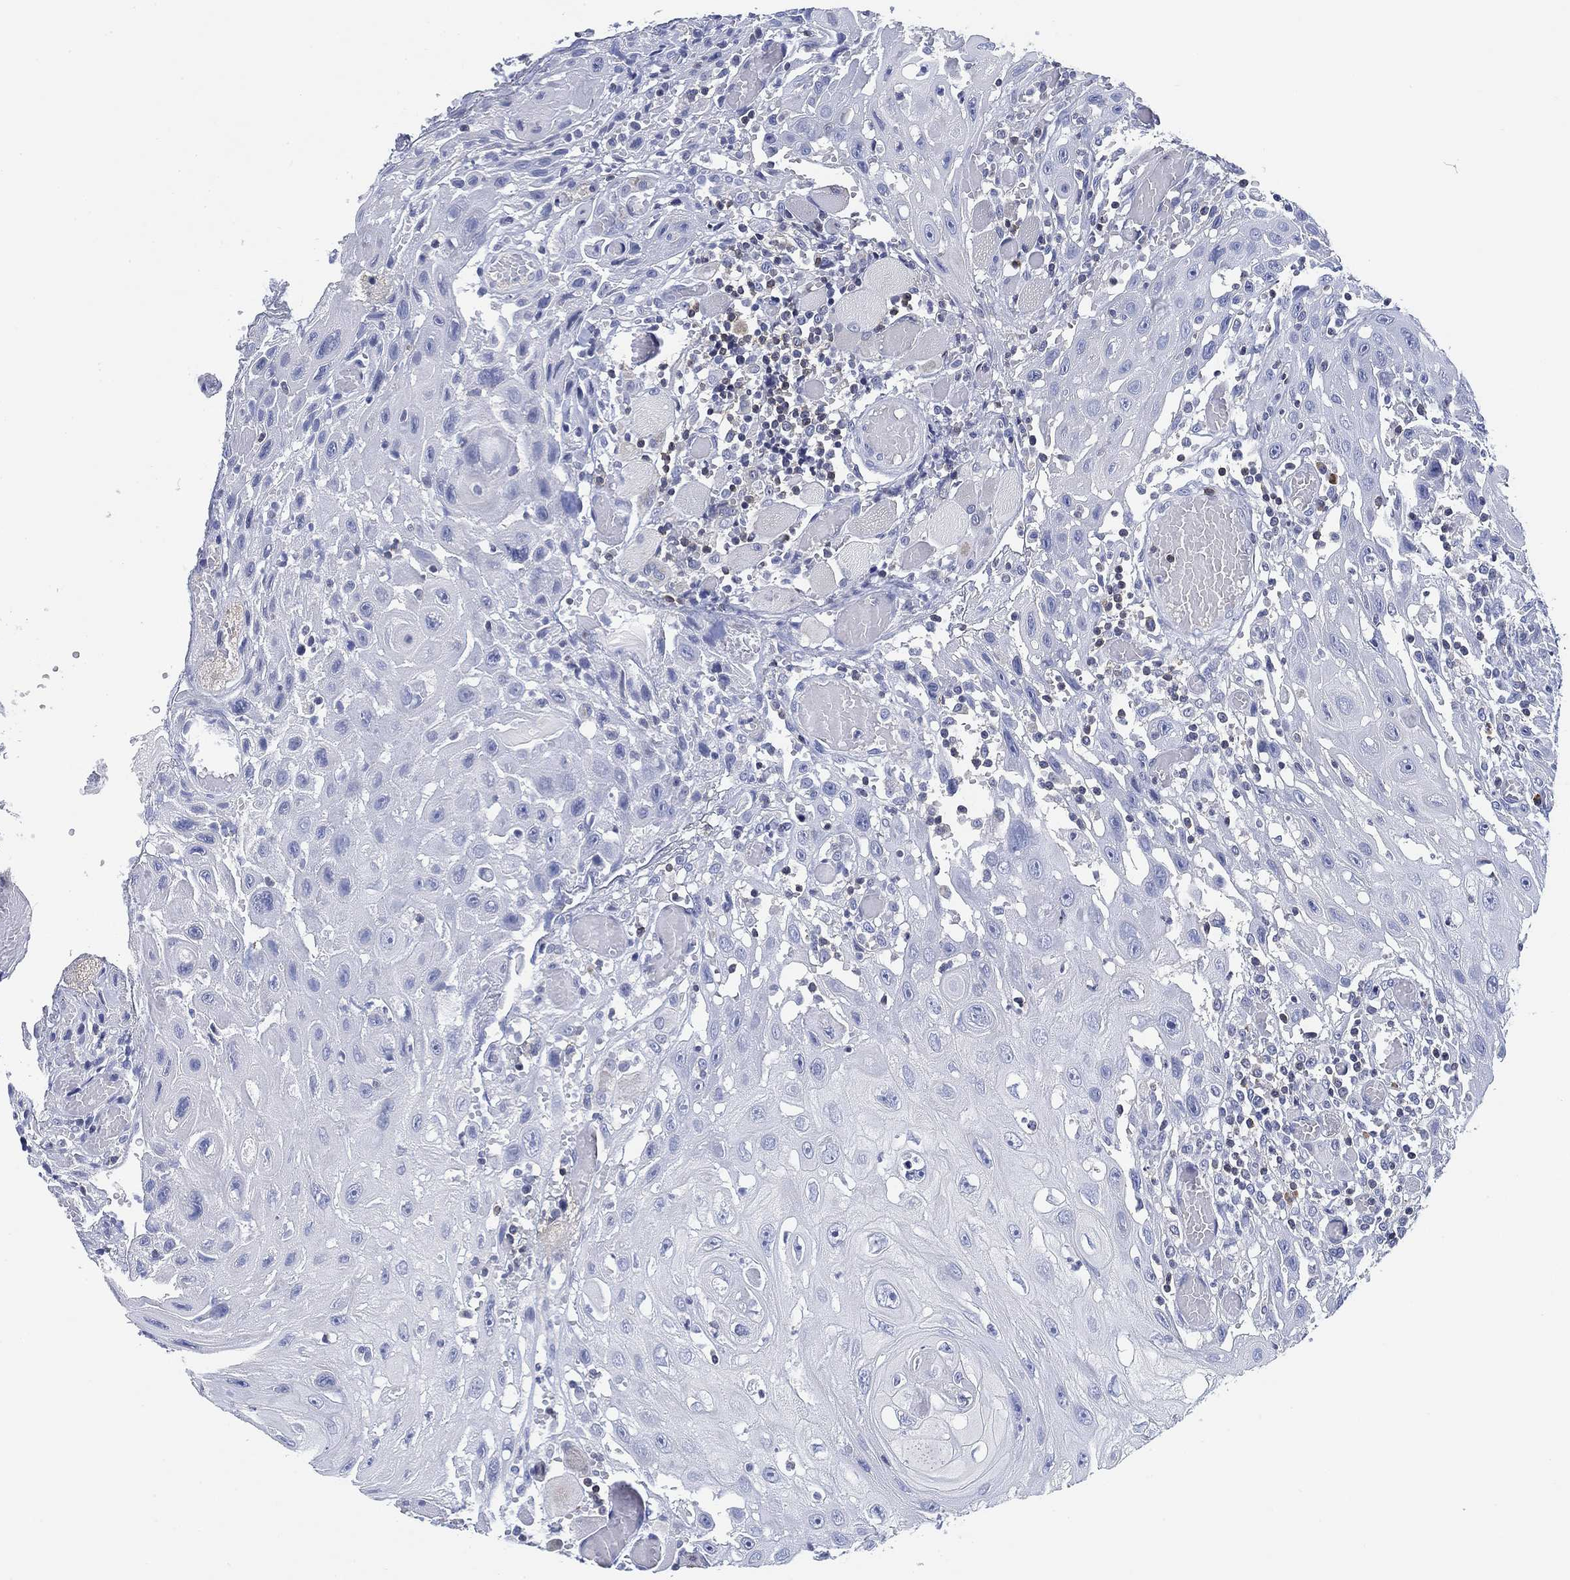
{"staining": {"intensity": "negative", "quantity": "none", "location": "none"}, "tissue": "head and neck cancer", "cell_type": "Tumor cells", "image_type": "cancer", "snomed": [{"axis": "morphology", "description": "Normal tissue, NOS"}, {"axis": "morphology", "description": "Squamous cell carcinoma, NOS"}, {"axis": "topography", "description": "Oral tissue"}, {"axis": "topography", "description": "Head-Neck"}], "caption": "This is an immunohistochemistry (IHC) histopathology image of human head and neck cancer. There is no positivity in tumor cells.", "gene": "FYB1", "patient": {"sex": "male", "age": 71}}